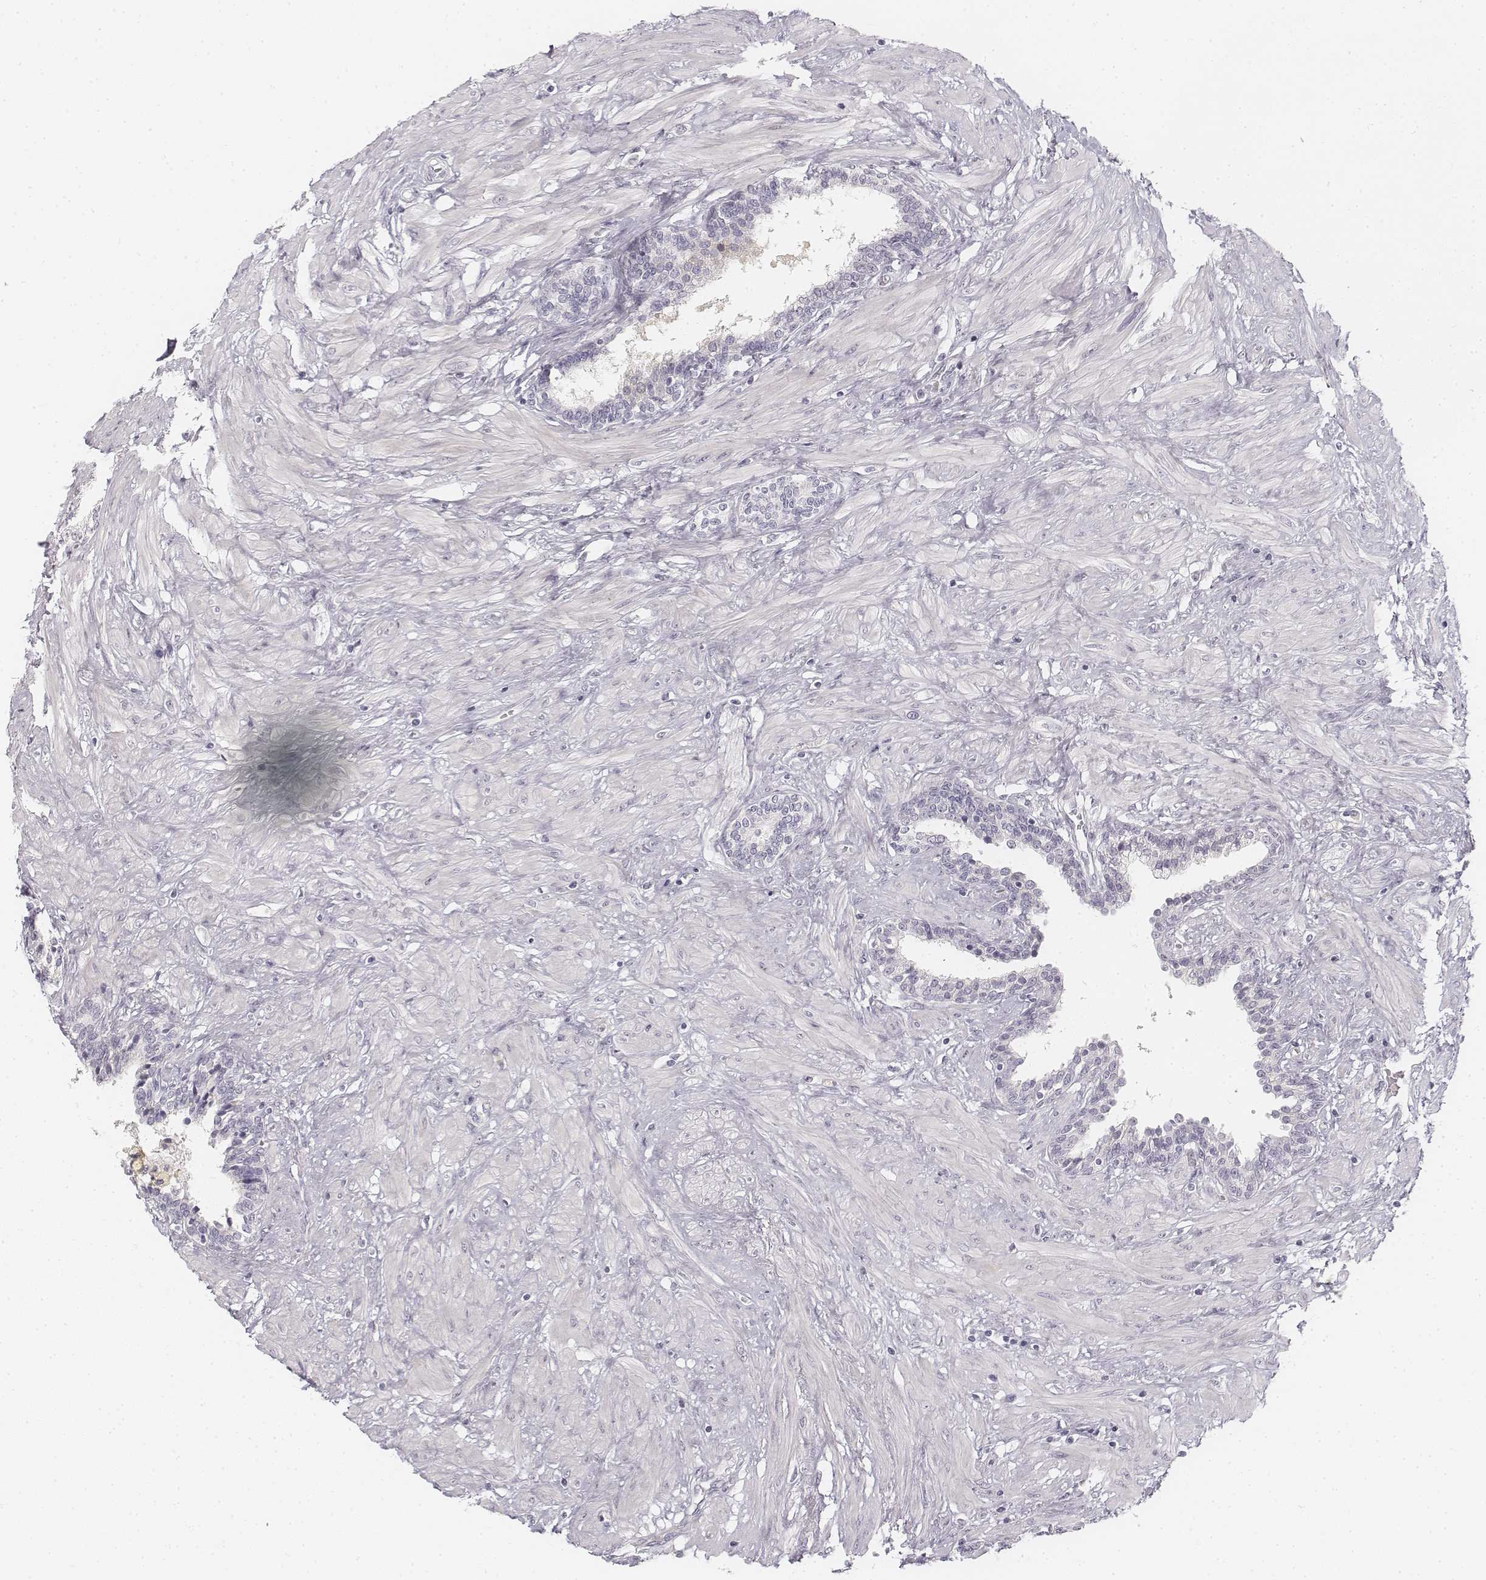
{"staining": {"intensity": "negative", "quantity": "none", "location": "none"}, "tissue": "prostate", "cell_type": "Glandular cells", "image_type": "normal", "snomed": [{"axis": "morphology", "description": "Normal tissue, NOS"}, {"axis": "topography", "description": "Prostate"}], "caption": "IHC of benign human prostate shows no positivity in glandular cells. (DAB (3,3'-diaminobenzidine) immunohistochemistry with hematoxylin counter stain).", "gene": "DSG4", "patient": {"sex": "male", "age": 55}}